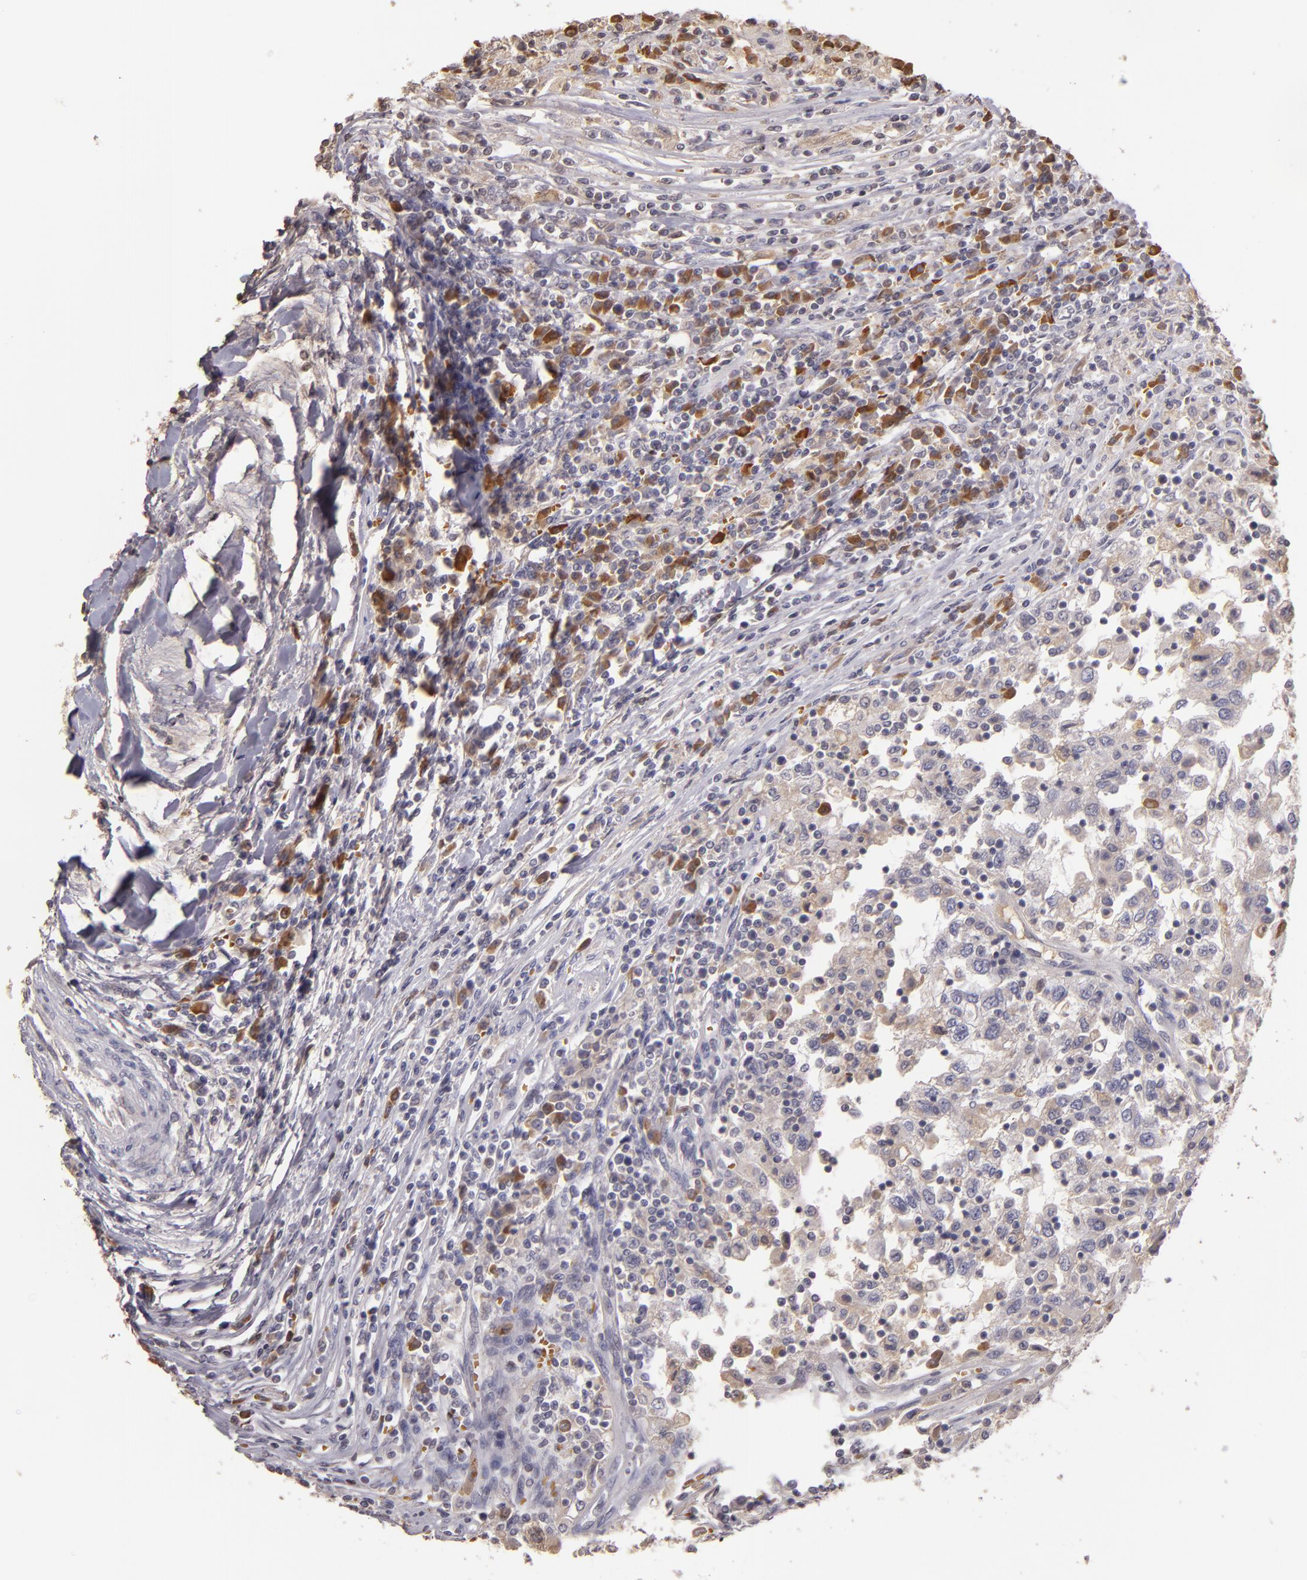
{"staining": {"intensity": "negative", "quantity": "none", "location": "none"}, "tissue": "renal cancer", "cell_type": "Tumor cells", "image_type": "cancer", "snomed": [{"axis": "morphology", "description": "Normal tissue, NOS"}, {"axis": "morphology", "description": "Adenocarcinoma, NOS"}, {"axis": "topography", "description": "Kidney"}], "caption": "DAB immunohistochemical staining of human renal adenocarcinoma reveals no significant staining in tumor cells.", "gene": "ABL1", "patient": {"sex": "male", "age": 71}}